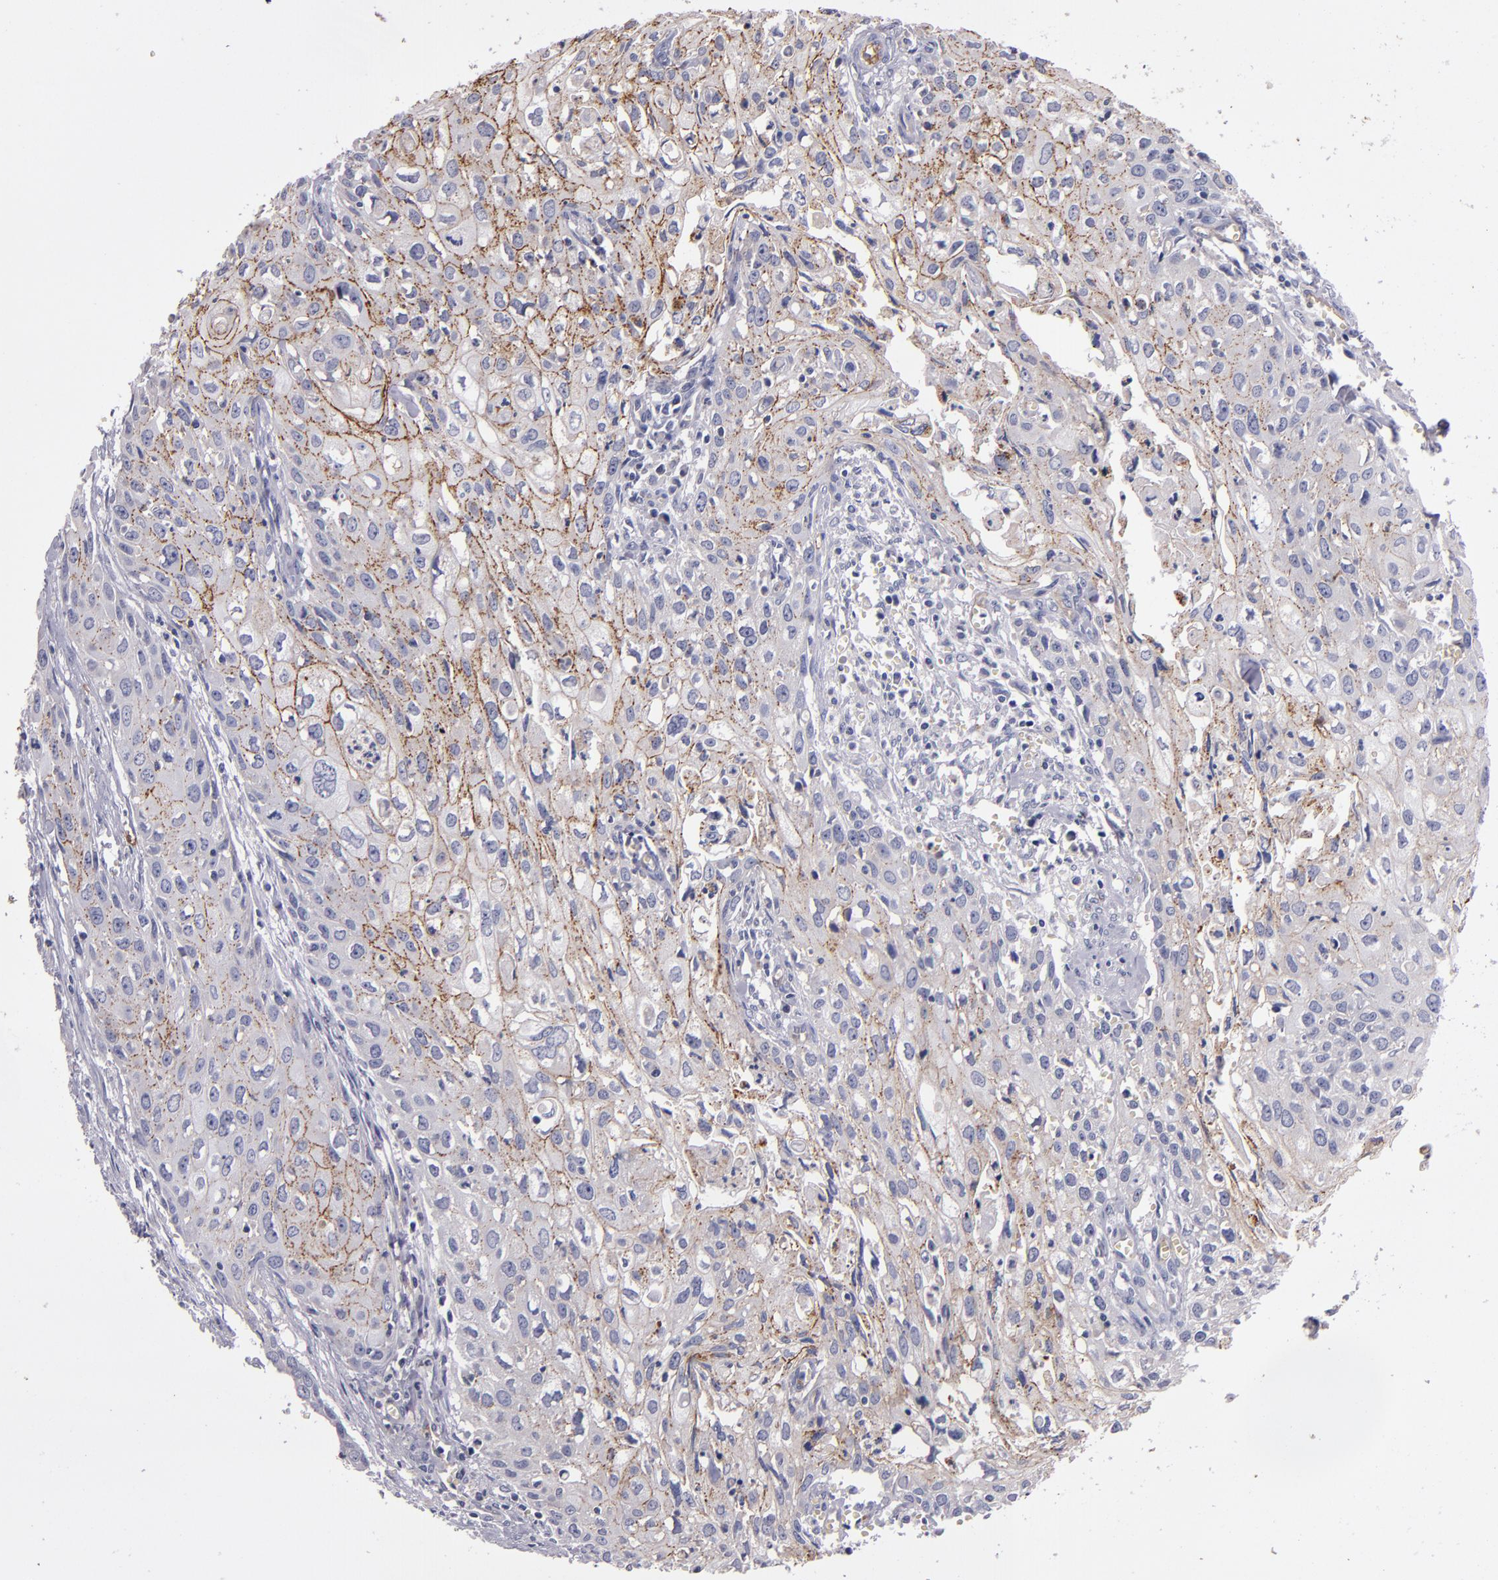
{"staining": {"intensity": "moderate", "quantity": "25%-75%", "location": "cytoplasmic/membranous"}, "tissue": "urothelial cancer", "cell_type": "Tumor cells", "image_type": "cancer", "snomed": [{"axis": "morphology", "description": "Urothelial carcinoma, High grade"}, {"axis": "topography", "description": "Urinary bladder"}], "caption": "Immunohistochemistry (IHC) staining of urothelial cancer, which exhibits medium levels of moderate cytoplasmic/membranous staining in approximately 25%-75% of tumor cells indicating moderate cytoplasmic/membranous protein expression. The staining was performed using DAB (brown) for protein detection and nuclei were counterstained in hematoxylin (blue).", "gene": "CLDN5", "patient": {"sex": "male", "age": 54}}